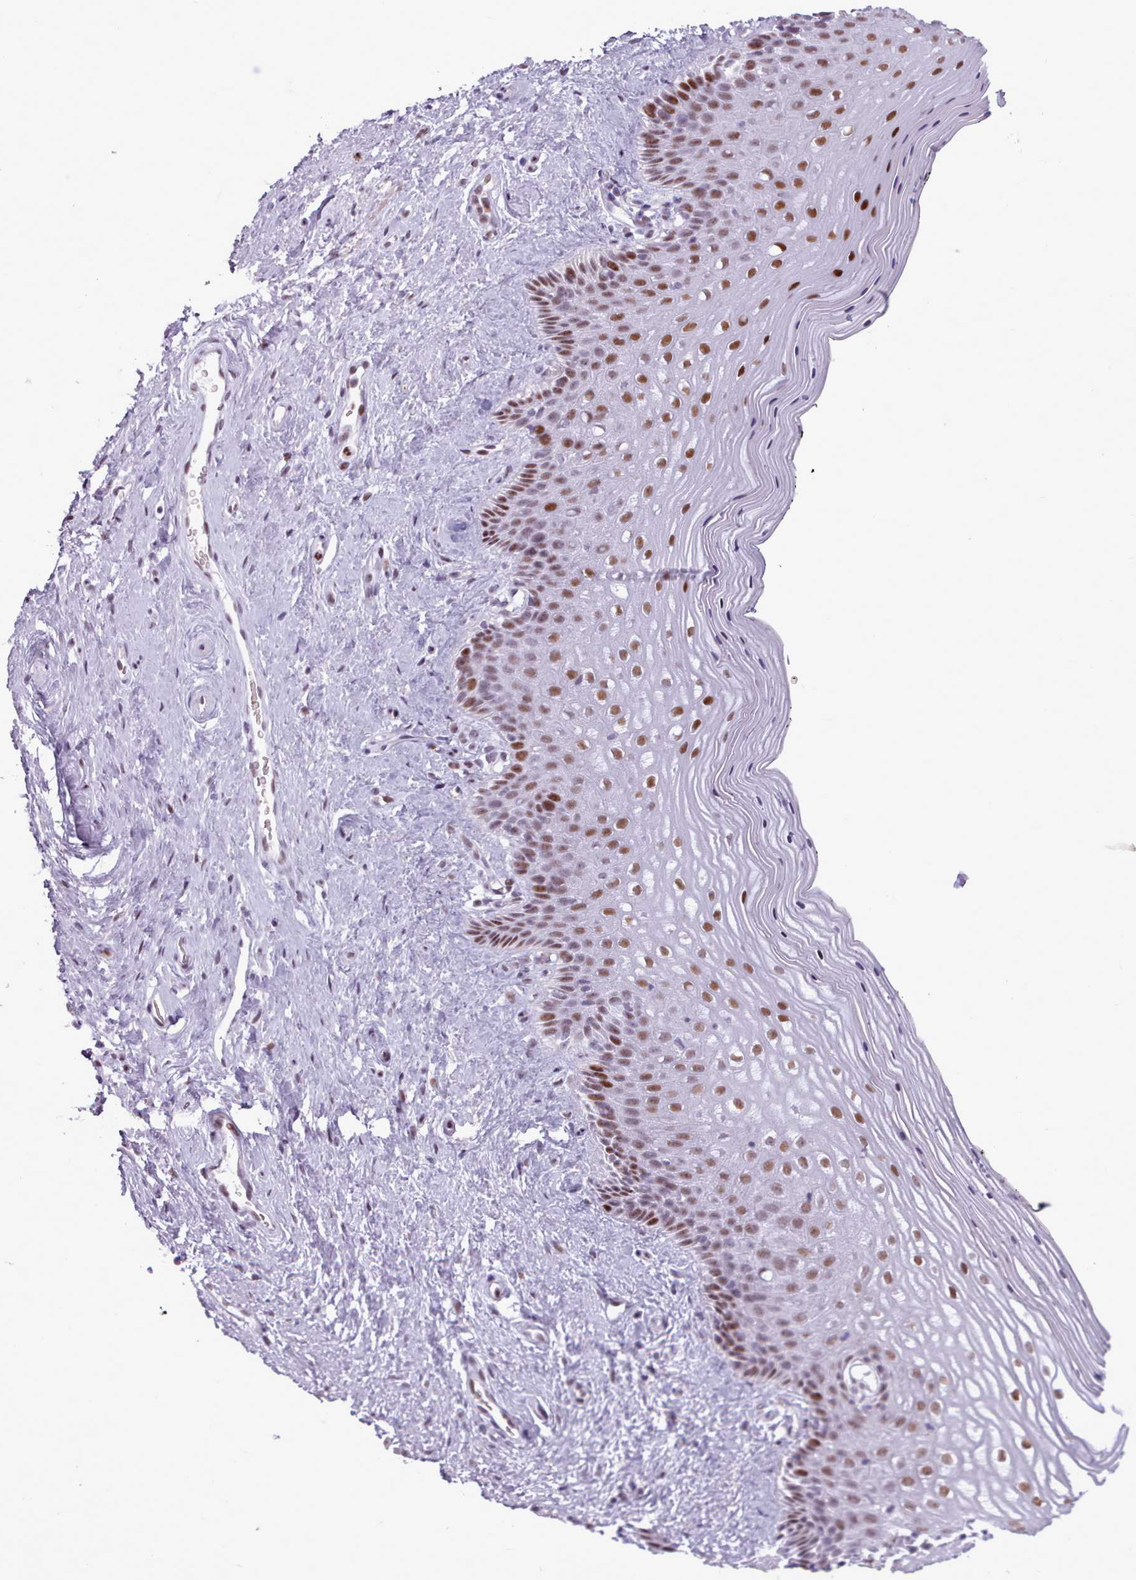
{"staining": {"intensity": "moderate", "quantity": ">75%", "location": "nuclear"}, "tissue": "vagina", "cell_type": "Squamous epithelial cells", "image_type": "normal", "snomed": [{"axis": "morphology", "description": "Normal tissue, NOS"}, {"axis": "topography", "description": "Vagina"}], "caption": "Immunohistochemical staining of benign vagina shows moderate nuclear protein expression in approximately >75% of squamous epithelial cells.", "gene": "SRSF4", "patient": {"sex": "female", "age": 47}}